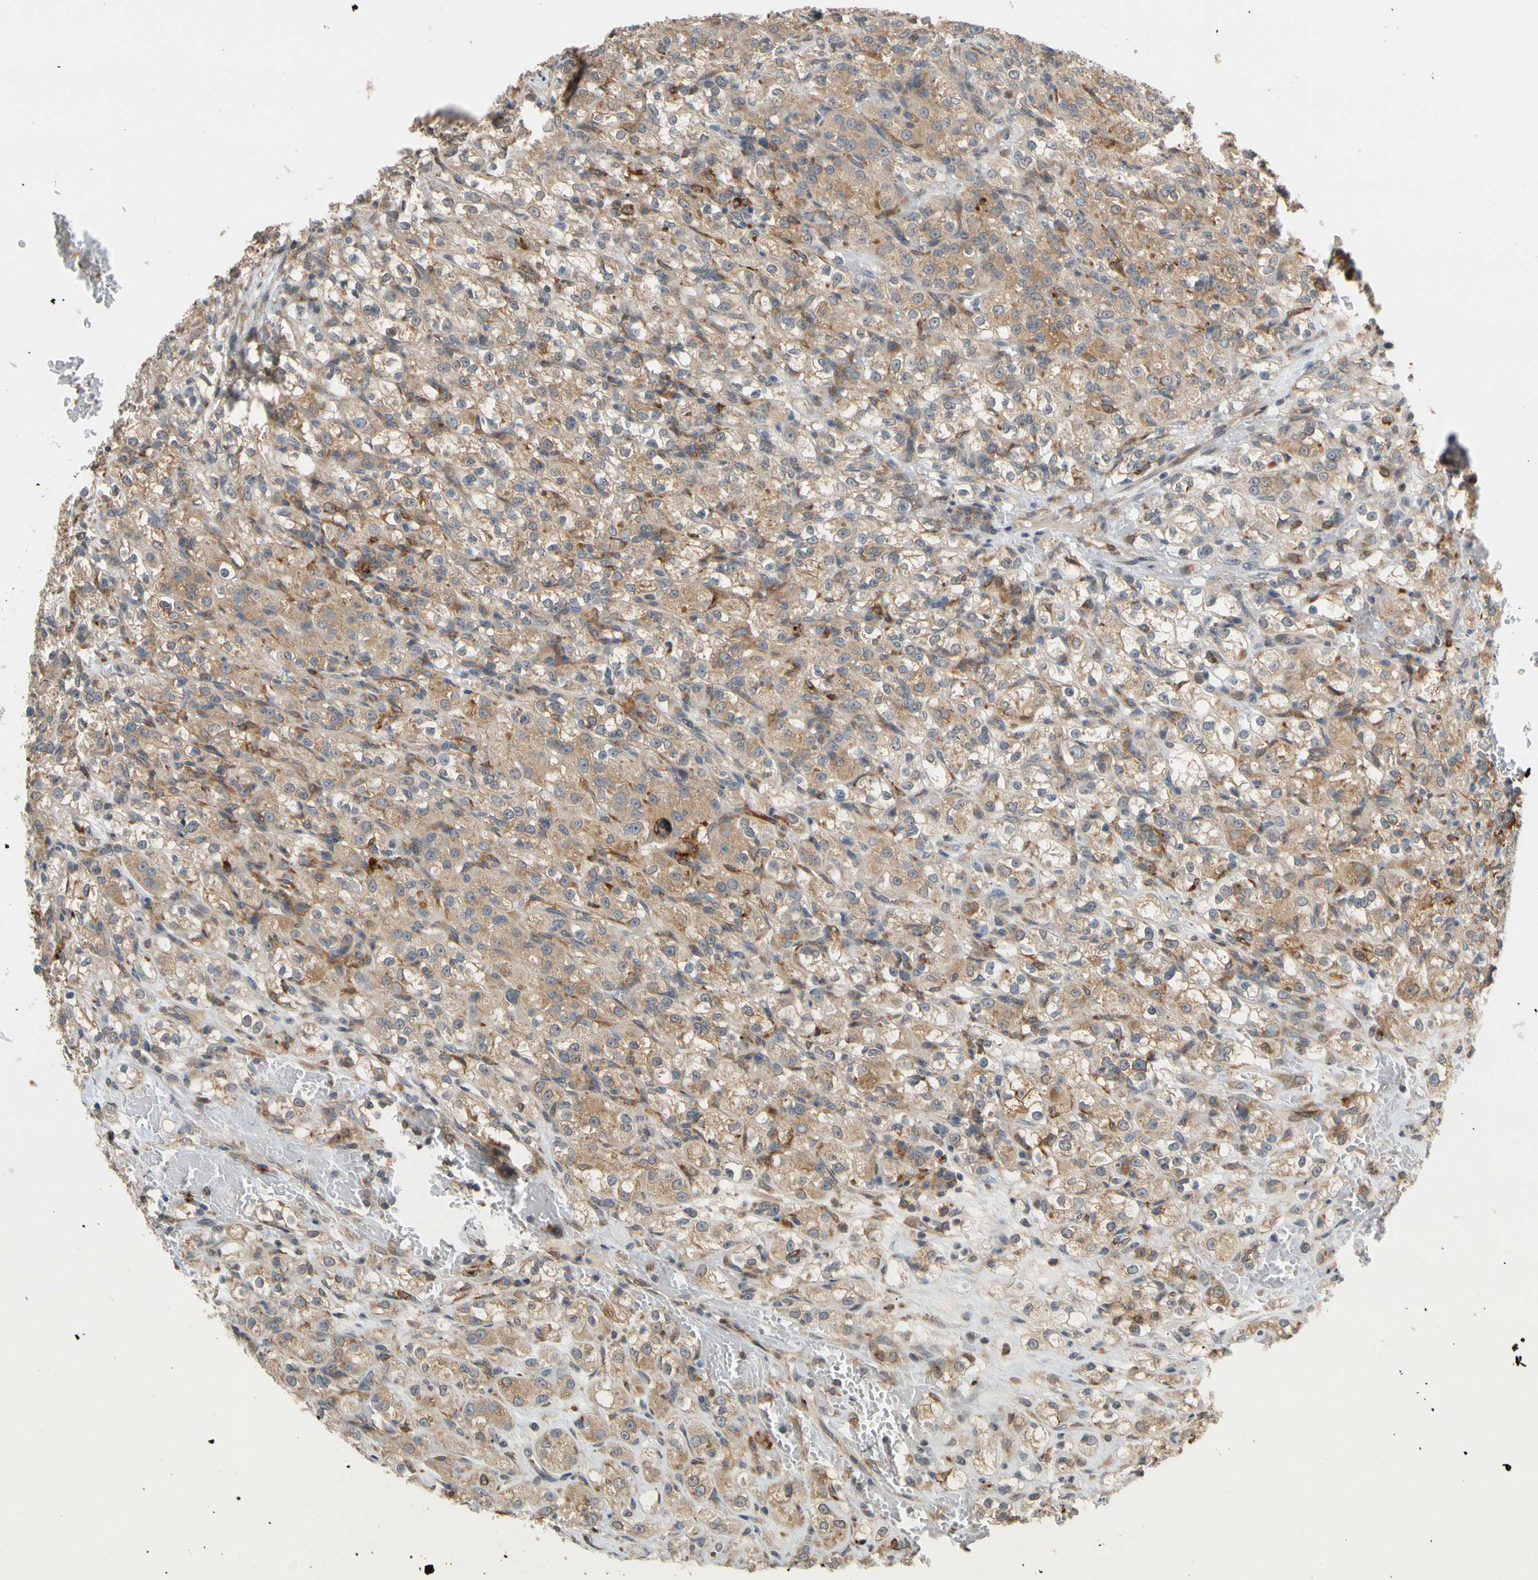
{"staining": {"intensity": "moderate", "quantity": ">75%", "location": "cytoplasmic/membranous"}, "tissue": "renal cancer", "cell_type": "Tumor cells", "image_type": "cancer", "snomed": [{"axis": "morphology", "description": "Normal tissue, NOS"}, {"axis": "morphology", "description": "Adenocarcinoma, NOS"}, {"axis": "topography", "description": "Kidney"}], "caption": "Renal cancer (adenocarcinoma) stained for a protein demonstrates moderate cytoplasmic/membranous positivity in tumor cells.", "gene": "ANKHD1", "patient": {"sex": "male", "age": 61}}